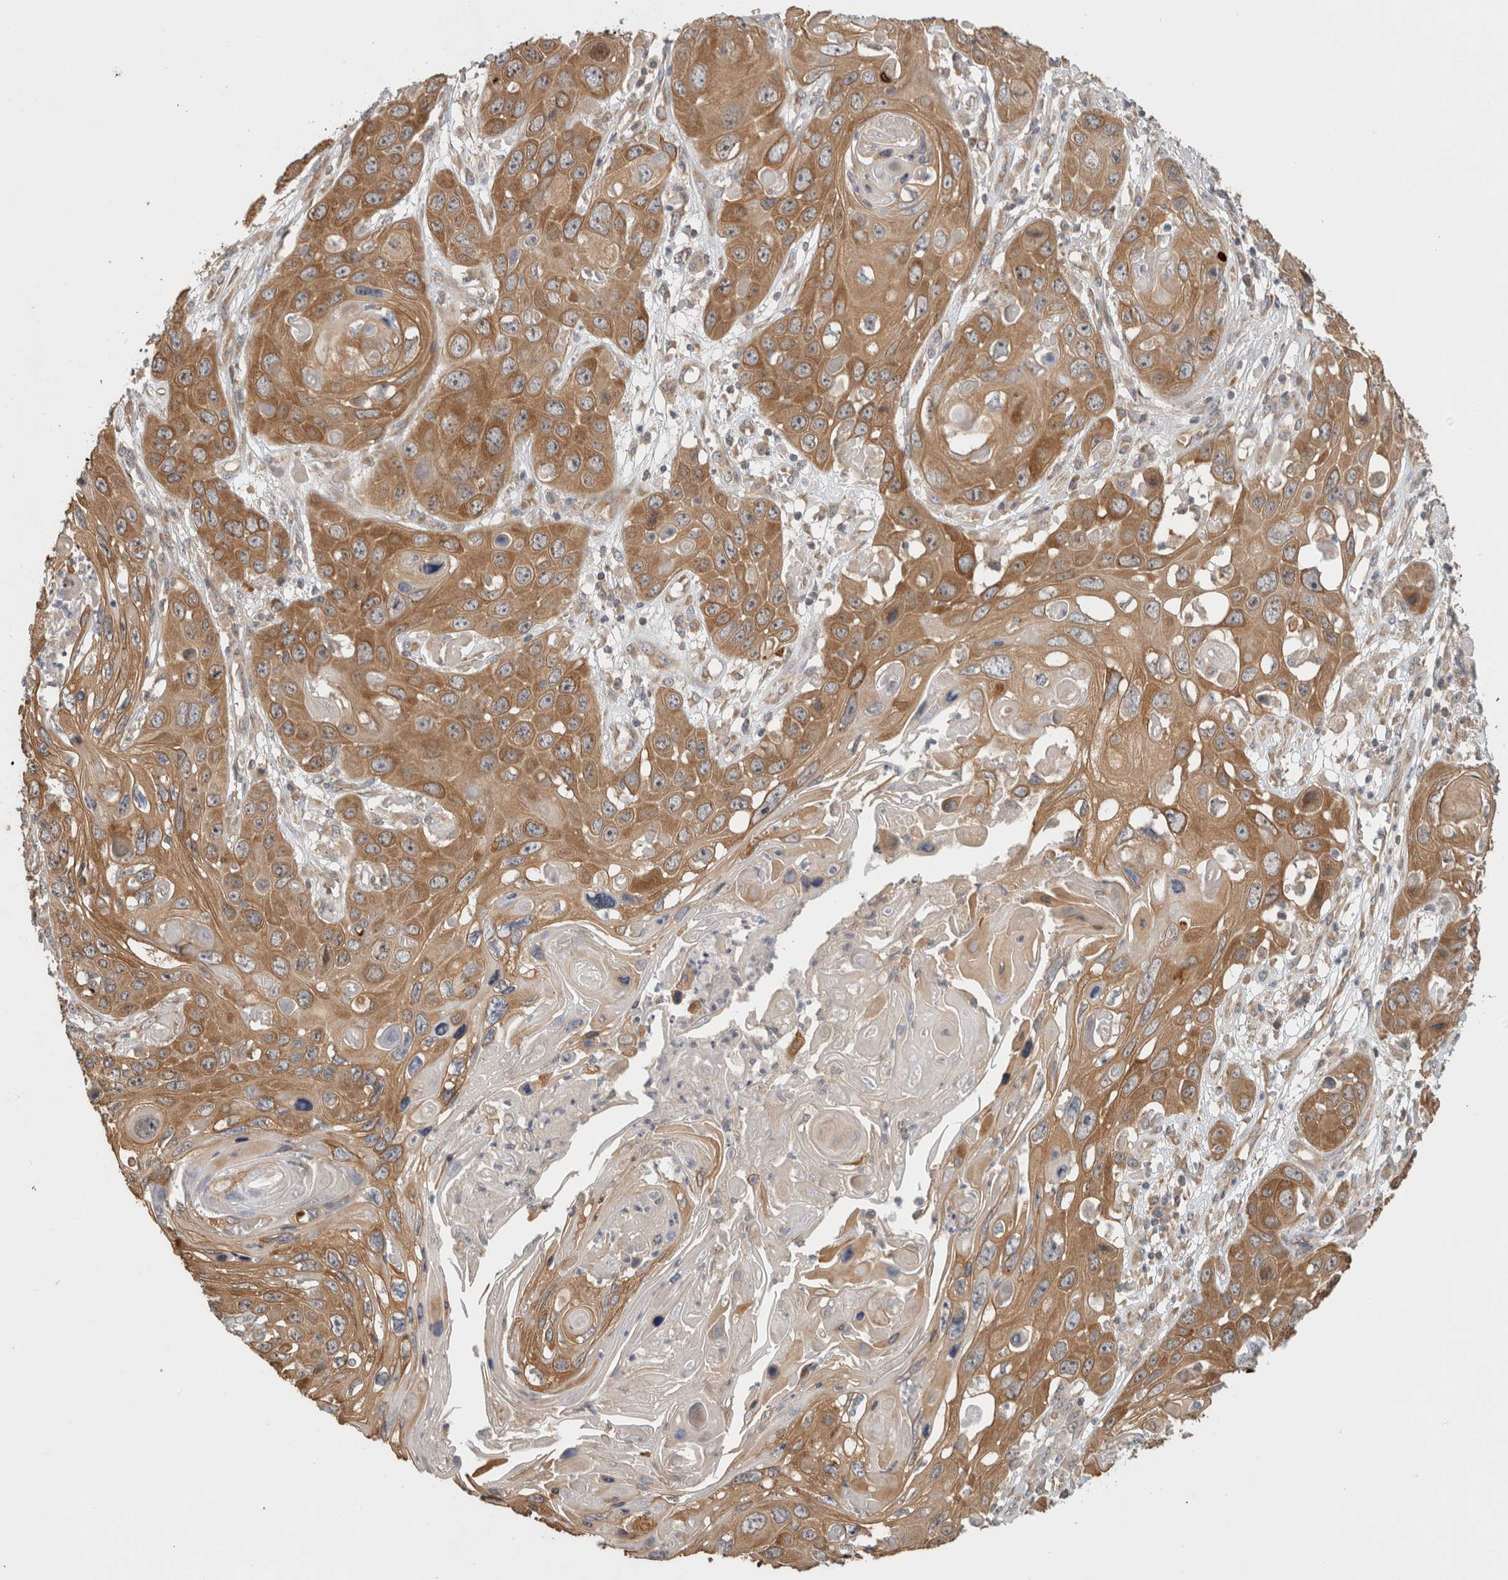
{"staining": {"intensity": "moderate", "quantity": ">75%", "location": "cytoplasmic/membranous"}, "tissue": "skin cancer", "cell_type": "Tumor cells", "image_type": "cancer", "snomed": [{"axis": "morphology", "description": "Squamous cell carcinoma, NOS"}, {"axis": "topography", "description": "Skin"}], "caption": "A medium amount of moderate cytoplasmic/membranous expression is identified in approximately >75% of tumor cells in skin cancer (squamous cell carcinoma) tissue. (Stains: DAB in brown, nuclei in blue, Microscopy: brightfield microscopy at high magnification).", "gene": "PUM1", "patient": {"sex": "male", "age": 55}}